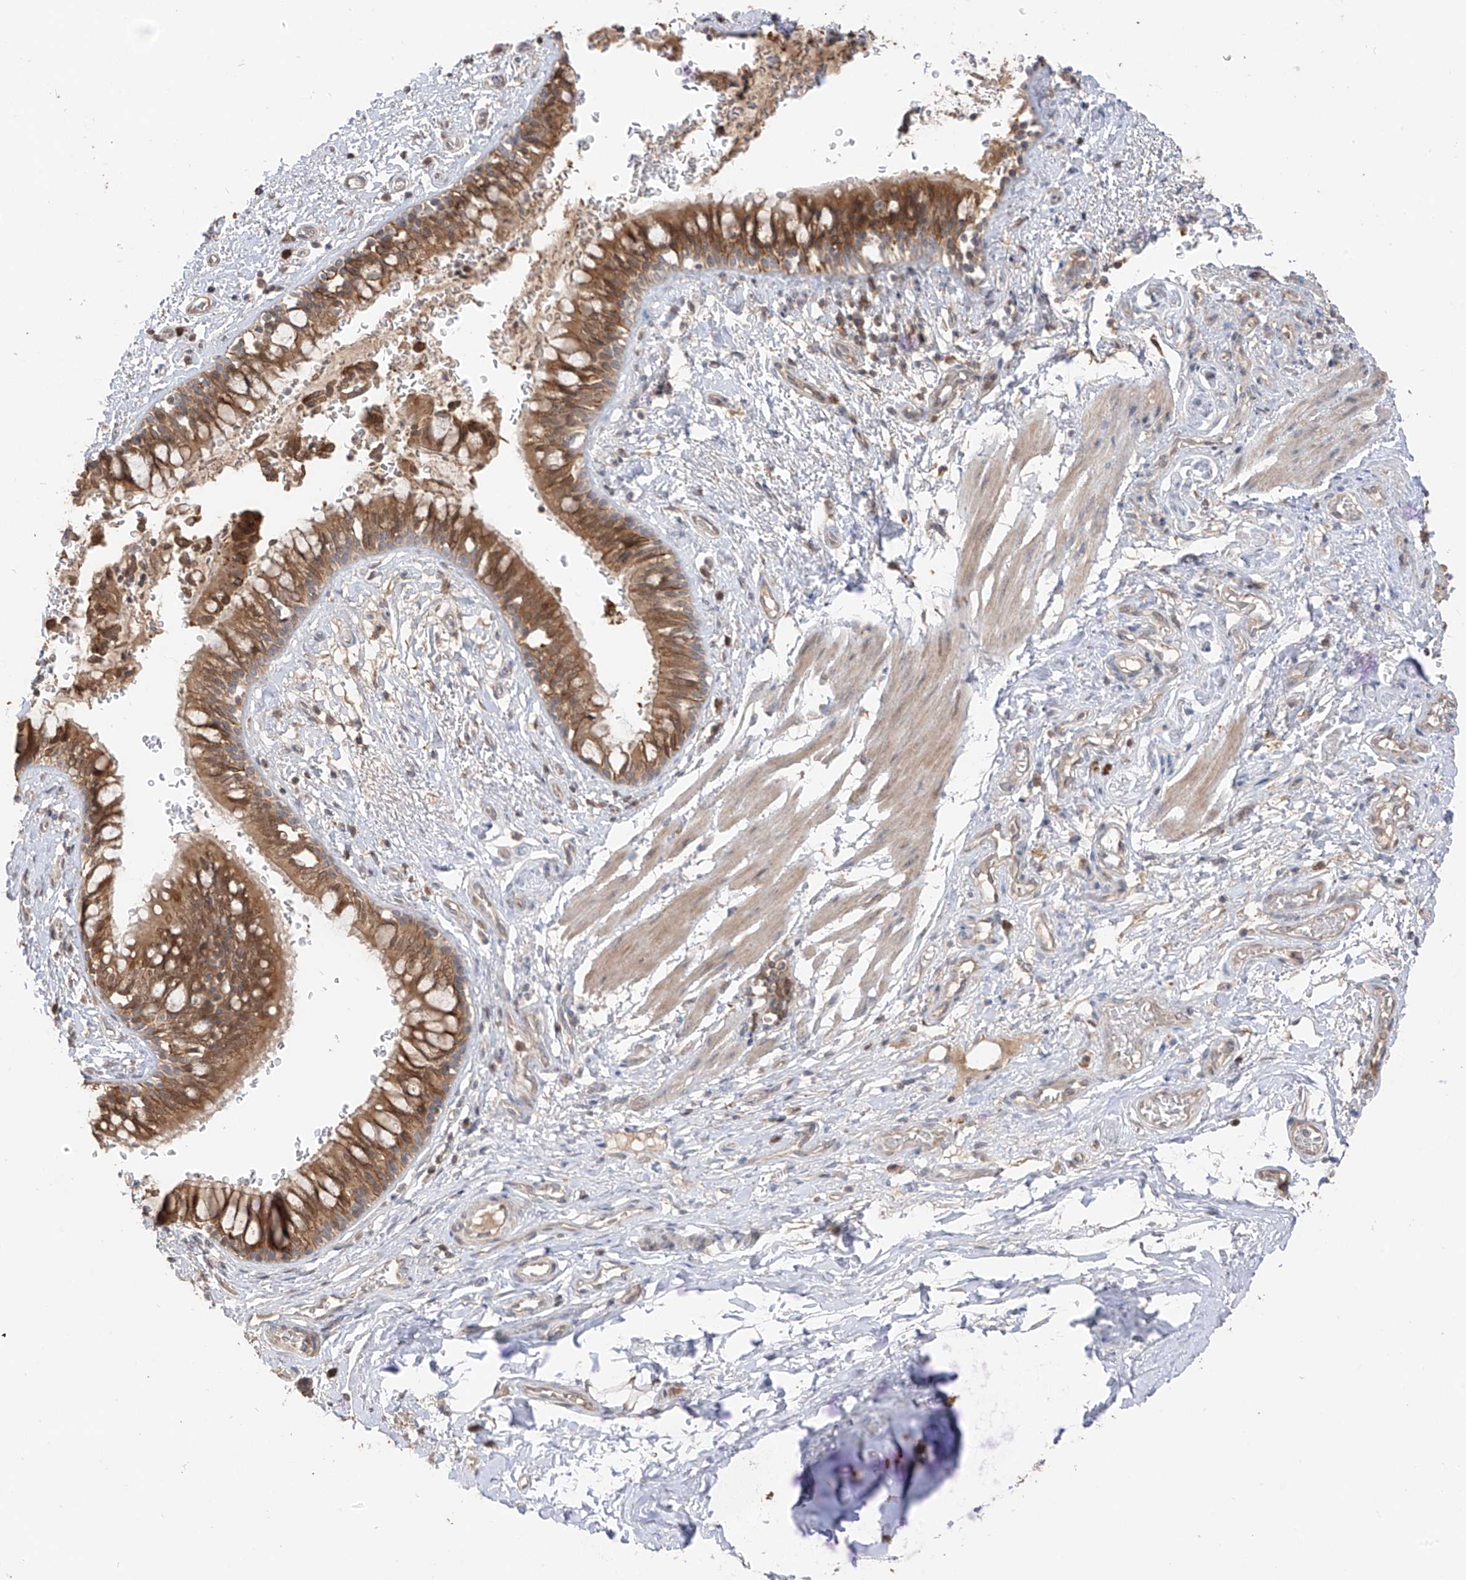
{"staining": {"intensity": "moderate", "quantity": ">75%", "location": "cytoplasmic/membranous"}, "tissue": "bronchus", "cell_type": "Respiratory epithelial cells", "image_type": "normal", "snomed": [{"axis": "morphology", "description": "Normal tissue, NOS"}, {"axis": "topography", "description": "Cartilage tissue"}, {"axis": "topography", "description": "Bronchus"}], "caption": "A medium amount of moderate cytoplasmic/membranous staining is present in approximately >75% of respiratory epithelial cells in unremarkable bronchus. The staining was performed using DAB to visualize the protein expression in brown, while the nuclei were stained in blue with hematoxylin (Magnification: 20x).", "gene": "COLGALT2", "patient": {"sex": "female", "age": 36}}